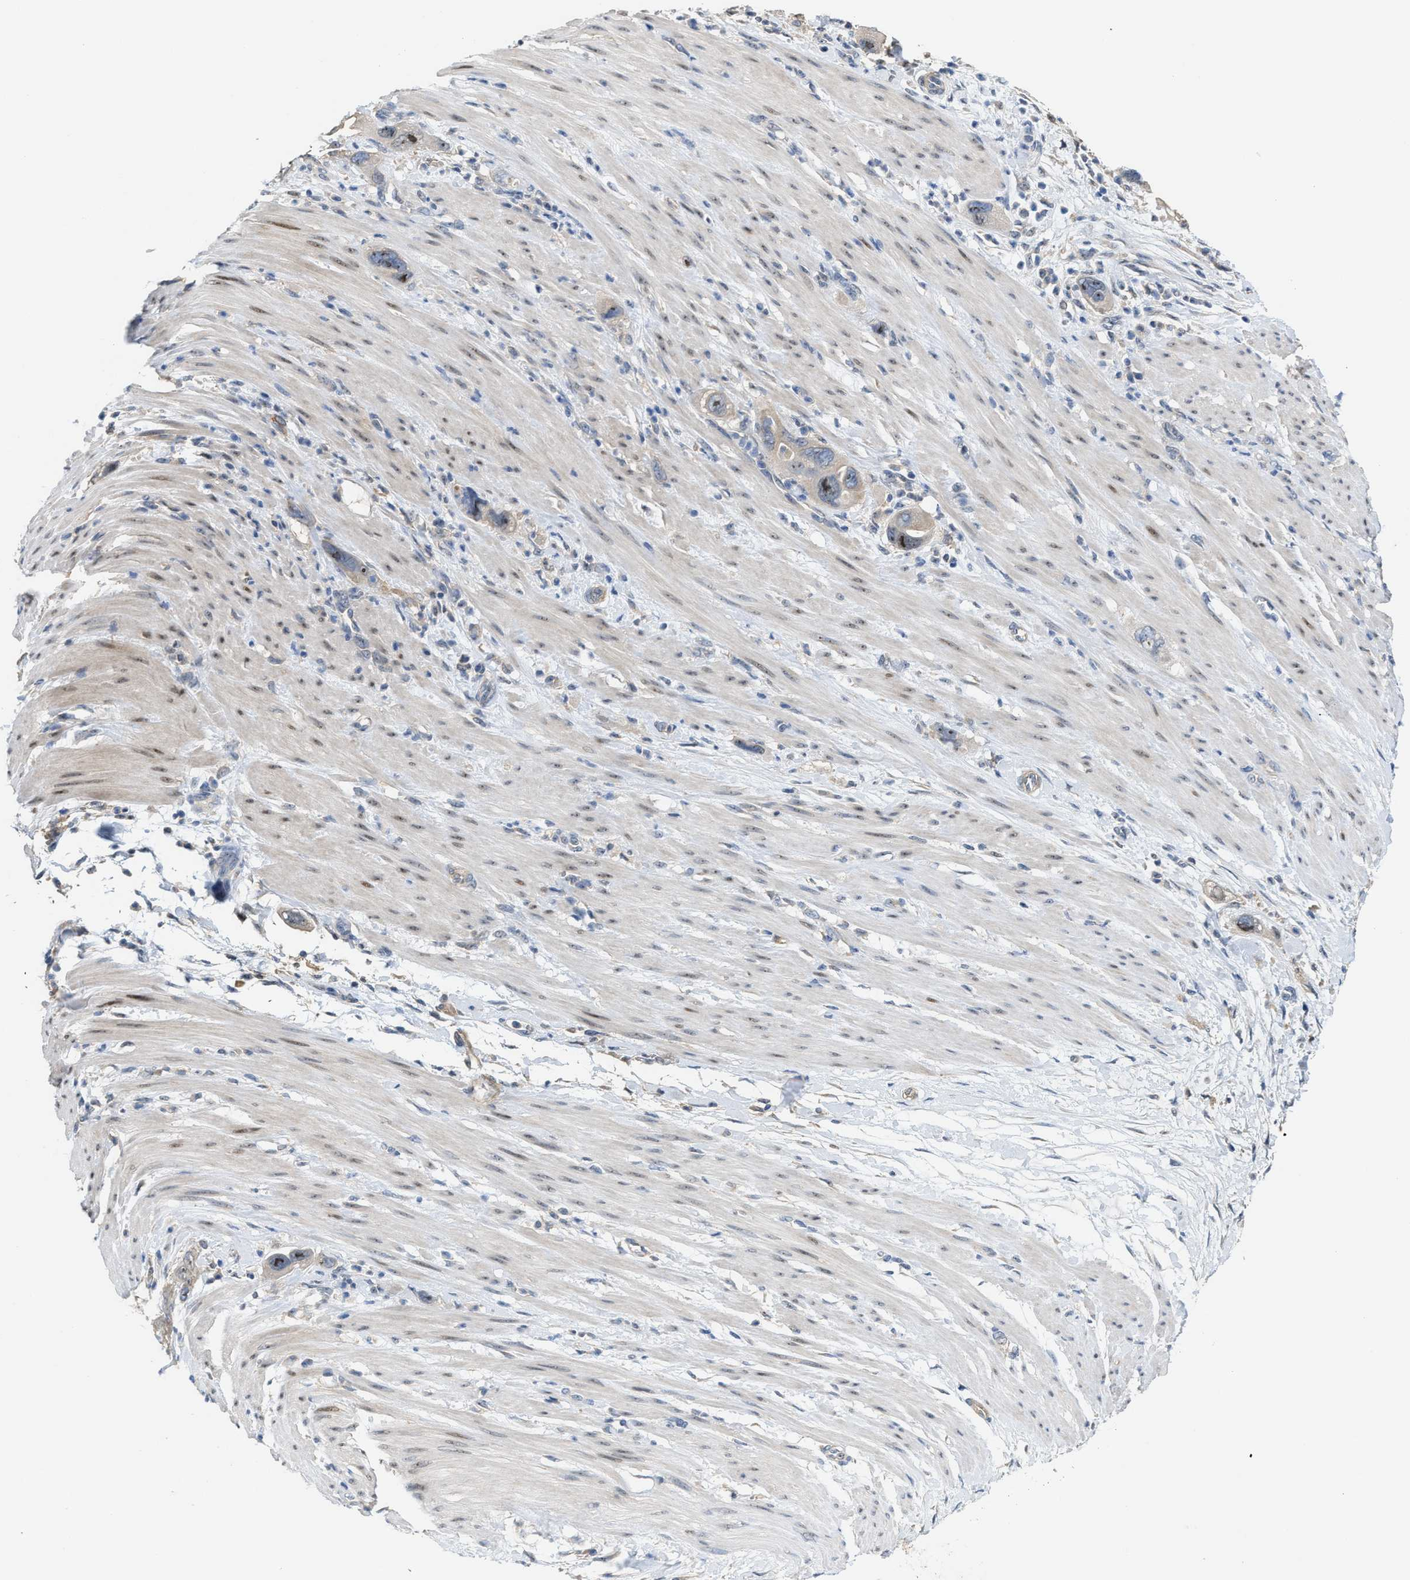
{"staining": {"intensity": "weak", "quantity": ">75%", "location": "nuclear"}, "tissue": "pancreatic cancer", "cell_type": "Tumor cells", "image_type": "cancer", "snomed": [{"axis": "morphology", "description": "Adenocarcinoma, NOS"}, {"axis": "topography", "description": "Pancreas"}], "caption": "Pancreatic cancer stained for a protein (brown) exhibits weak nuclear positive positivity in approximately >75% of tumor cells.", "gene": "ZNF783", "patient": {"sex": "female", "age": 70}}